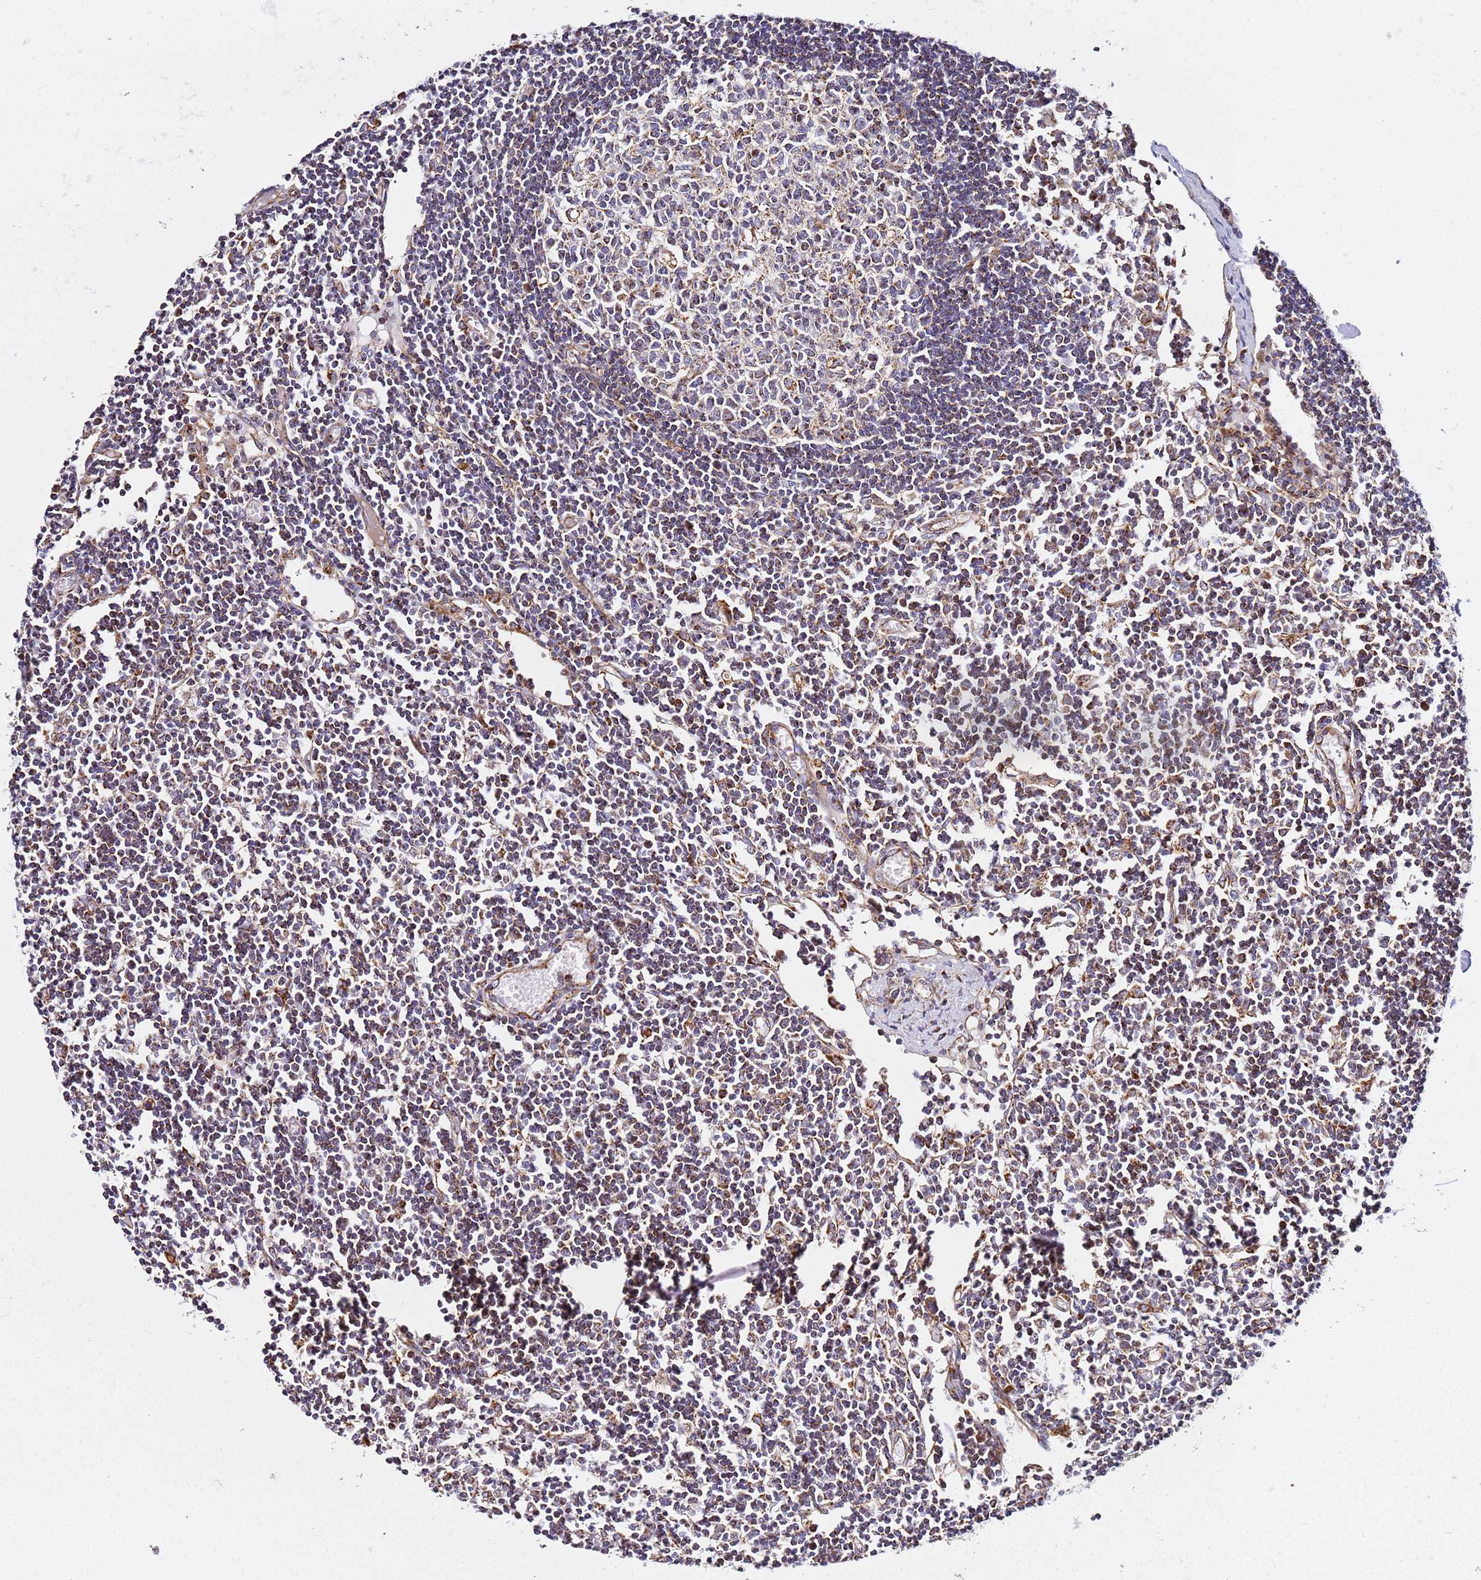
{"staining": {"intensity": "moderate", "quantity": "<25%", "location": "cytoplasmic/membranous"}, "tissue": "lymph node", "cell_type": "Germinal center cells", "image_type": "normal", "snomed": [{"axis": "morphology", "description": "Normal tissue, NOS"}, {"axis": "topography", "description": "Lymph node"}], "caption": "Brown immunohistochemical staining in normal human lymph node shows moderate cytoplasmic/membranous staining in about <25% of germinal center cells.", "gene": "NDUFA3", "patient": {"sex": "female", "age": 11}}